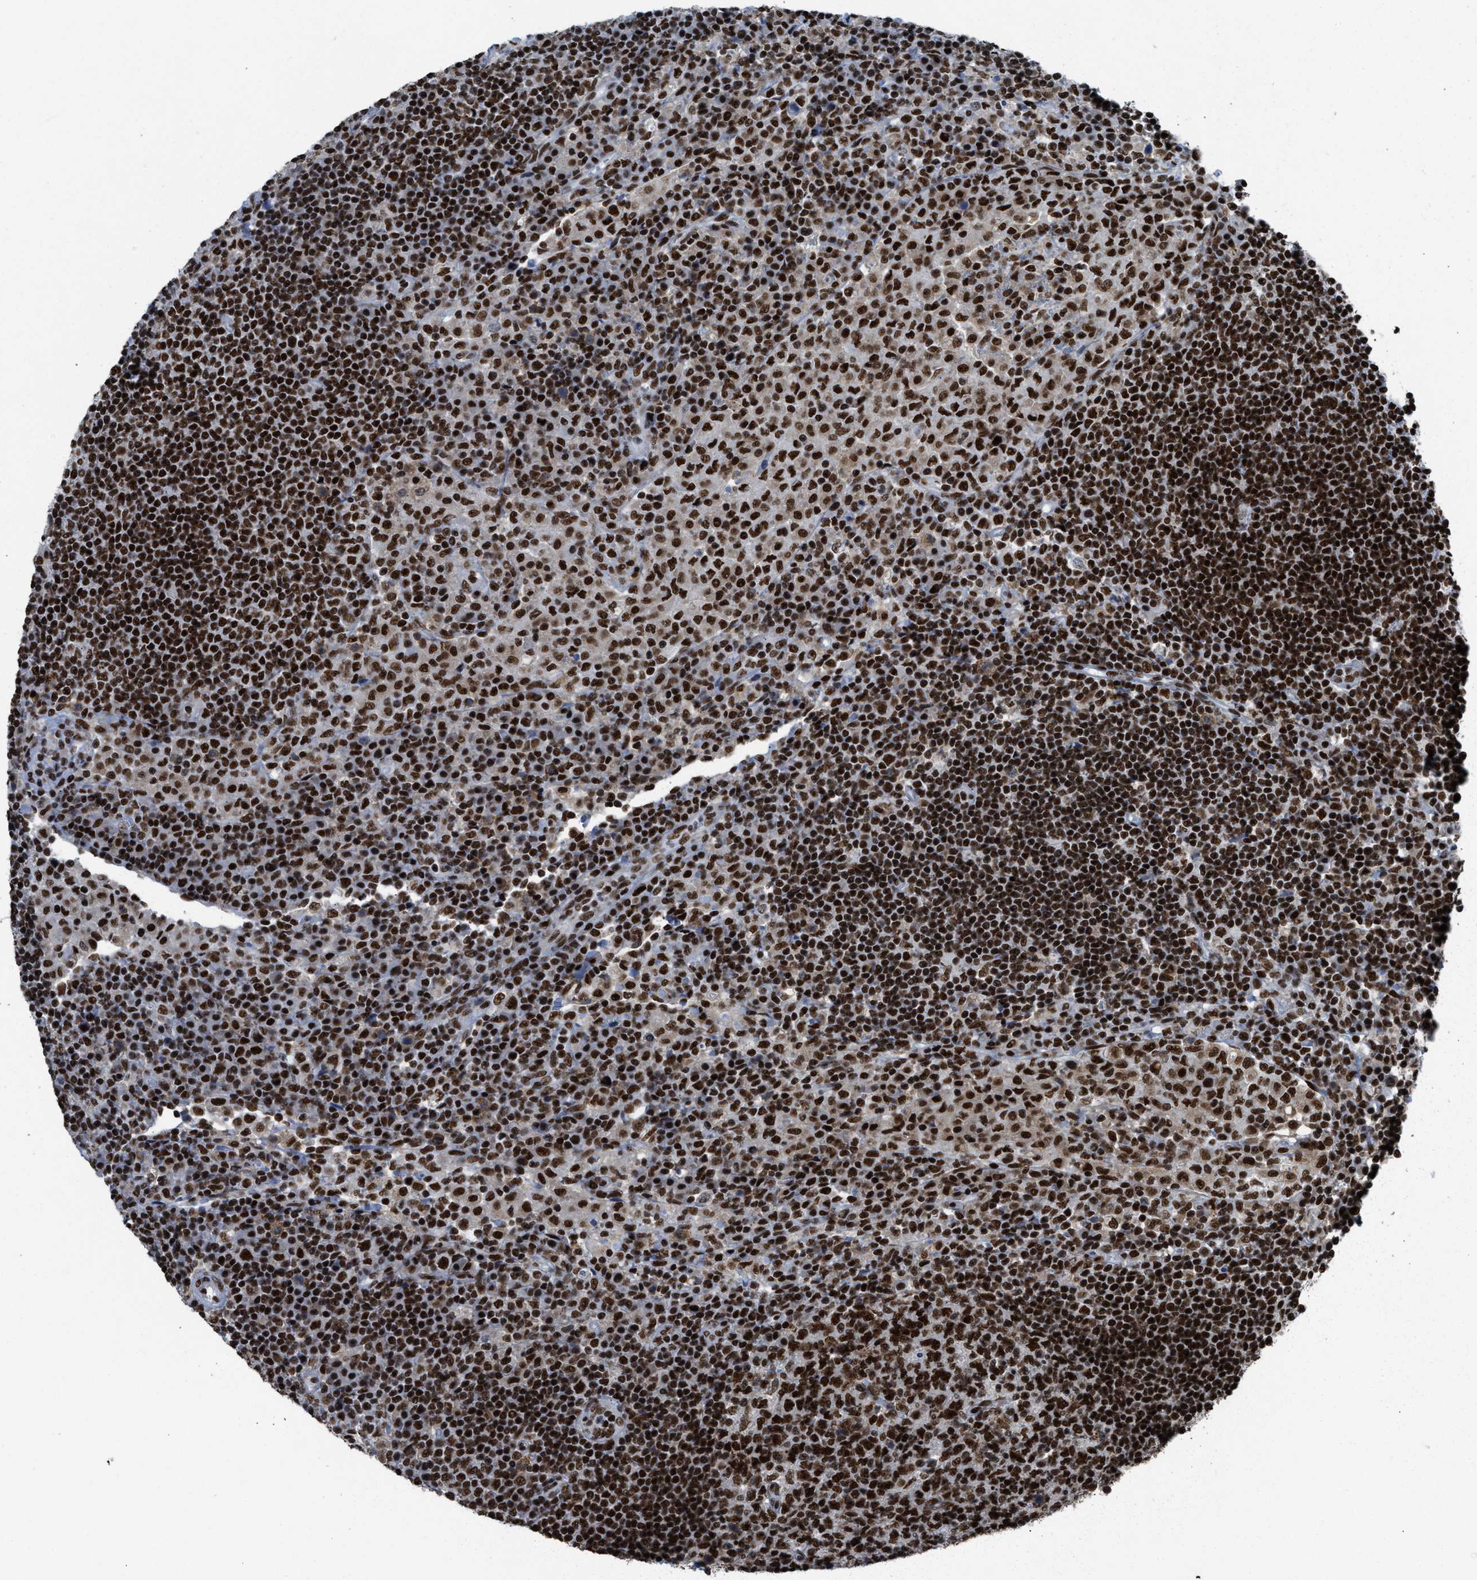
{"staining": {"intensity": "strong", "quantity": ">75%", "location": "nuclear"}, "tissue": "lymph node", "cell_type": "Germinal center cells", "image_type": "normal", "snomed": [{"axis": "morphology", "description": "Normal tissue, NOS"}, {"axis": "topography", "description": "Lymph node"}], "caption": "Germinal center cells display high levels of strong nuclear positivity in about >75% of cells in unremarkable lymph node. (IHC, brightfield microscopy, high magnification).", "gene": "SCAF4", "patient": {"sex": "female", "age": 53}}